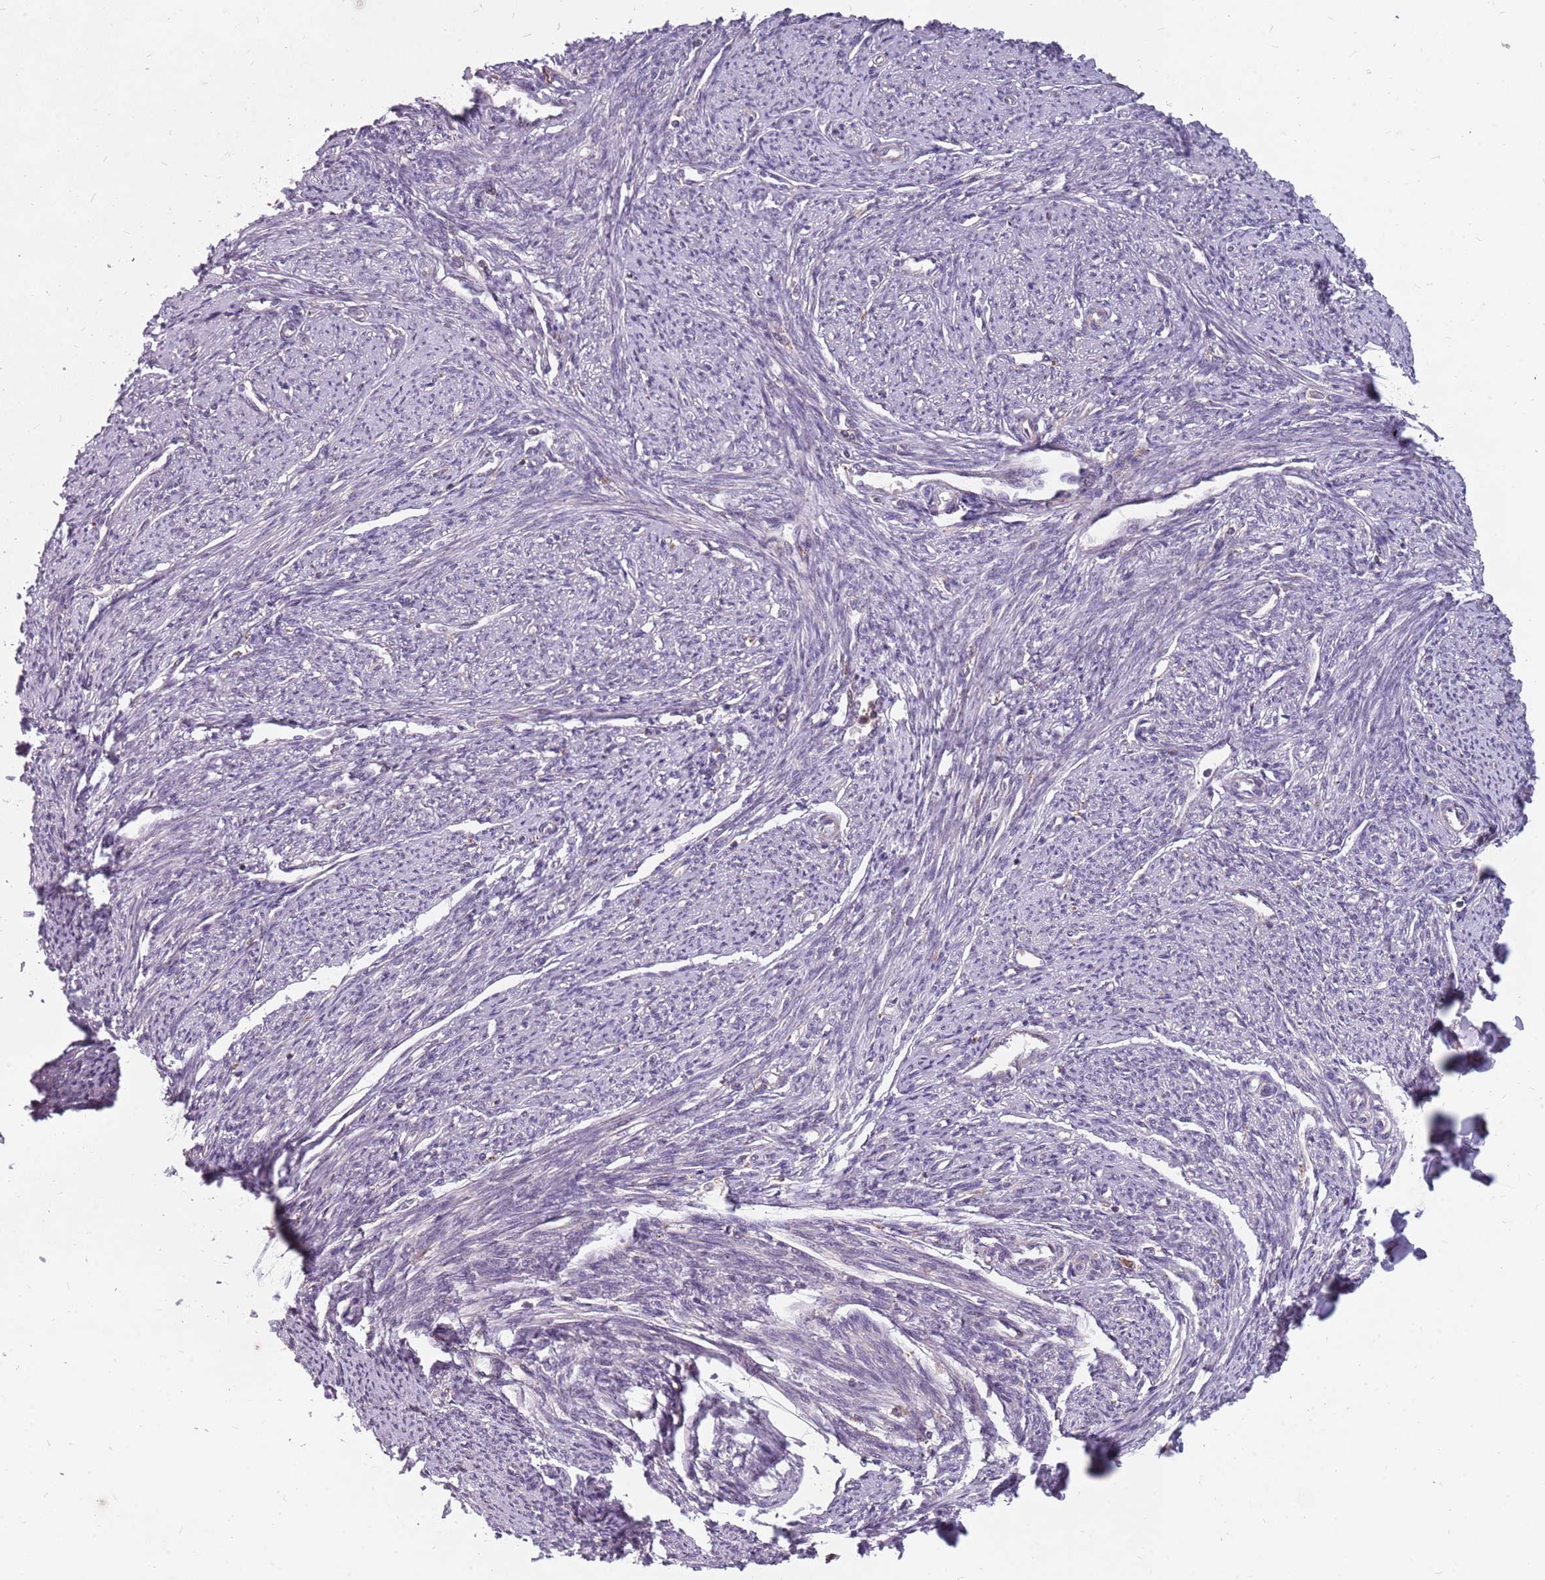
{"staining": {"intensity": "moderate", "quantity": "<25%", "location": "cytoplasmic/membranous"}, "tissue": "smooth muscle", "cell_type": "Smooth muscle cells", "image_type": "normal", "snomed": [{"axis": "morphology", "description": "Normal tissue, NOS"}, {"axis": "topography", "description": "Smooth muscle"}, {"axis": "topography", "description": "Uterus"}], "caption": "Smooth muscle stained with DAB immunohistochemistry exhibits low levels of moderate cytoplasmic/membranous staining in approximately <25% of smooth muscle cells.", "gene": "NME4", "patient": {"sex": "female", "age": 59}}